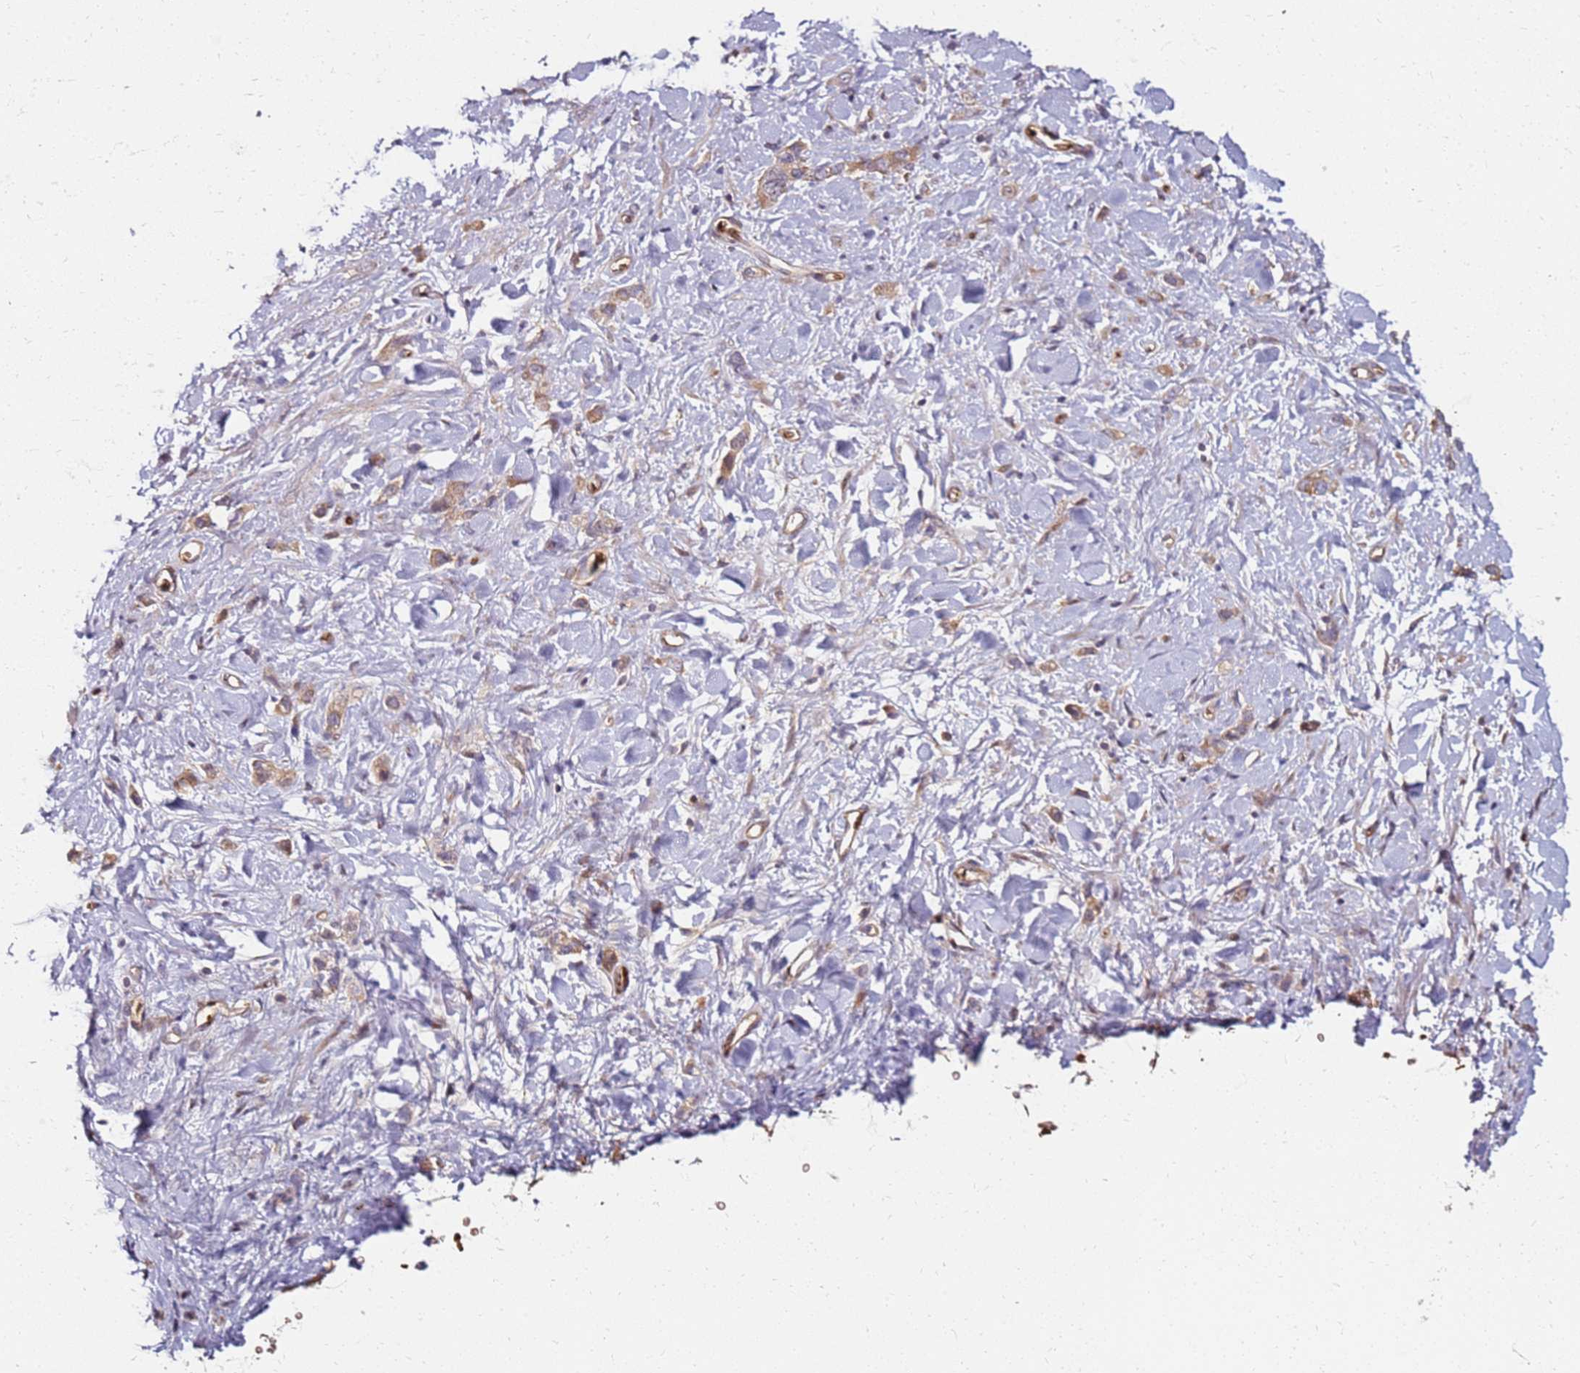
{"staining": {"intensity": "weak", "quantity": ">75%", "location": "cytoplasmic/membranous"}, "tissue": "stomach cancer", "cell_type": "Tumor cells", "image_type": "cancer", "snomed": [{"axis": "morphology", "description": "Adenocarcinoma, NOS"}, {"axis": "topography", "description": "Stomach"}], "caption": "Immunohistochemical staining of human stomach adenocarcinoma shows weak cytoplasmic/membranous protein positivity in approximately >75% of tumor cells.", "gene": "RNF11", "patient": {"sex": "female", "age": 65}}